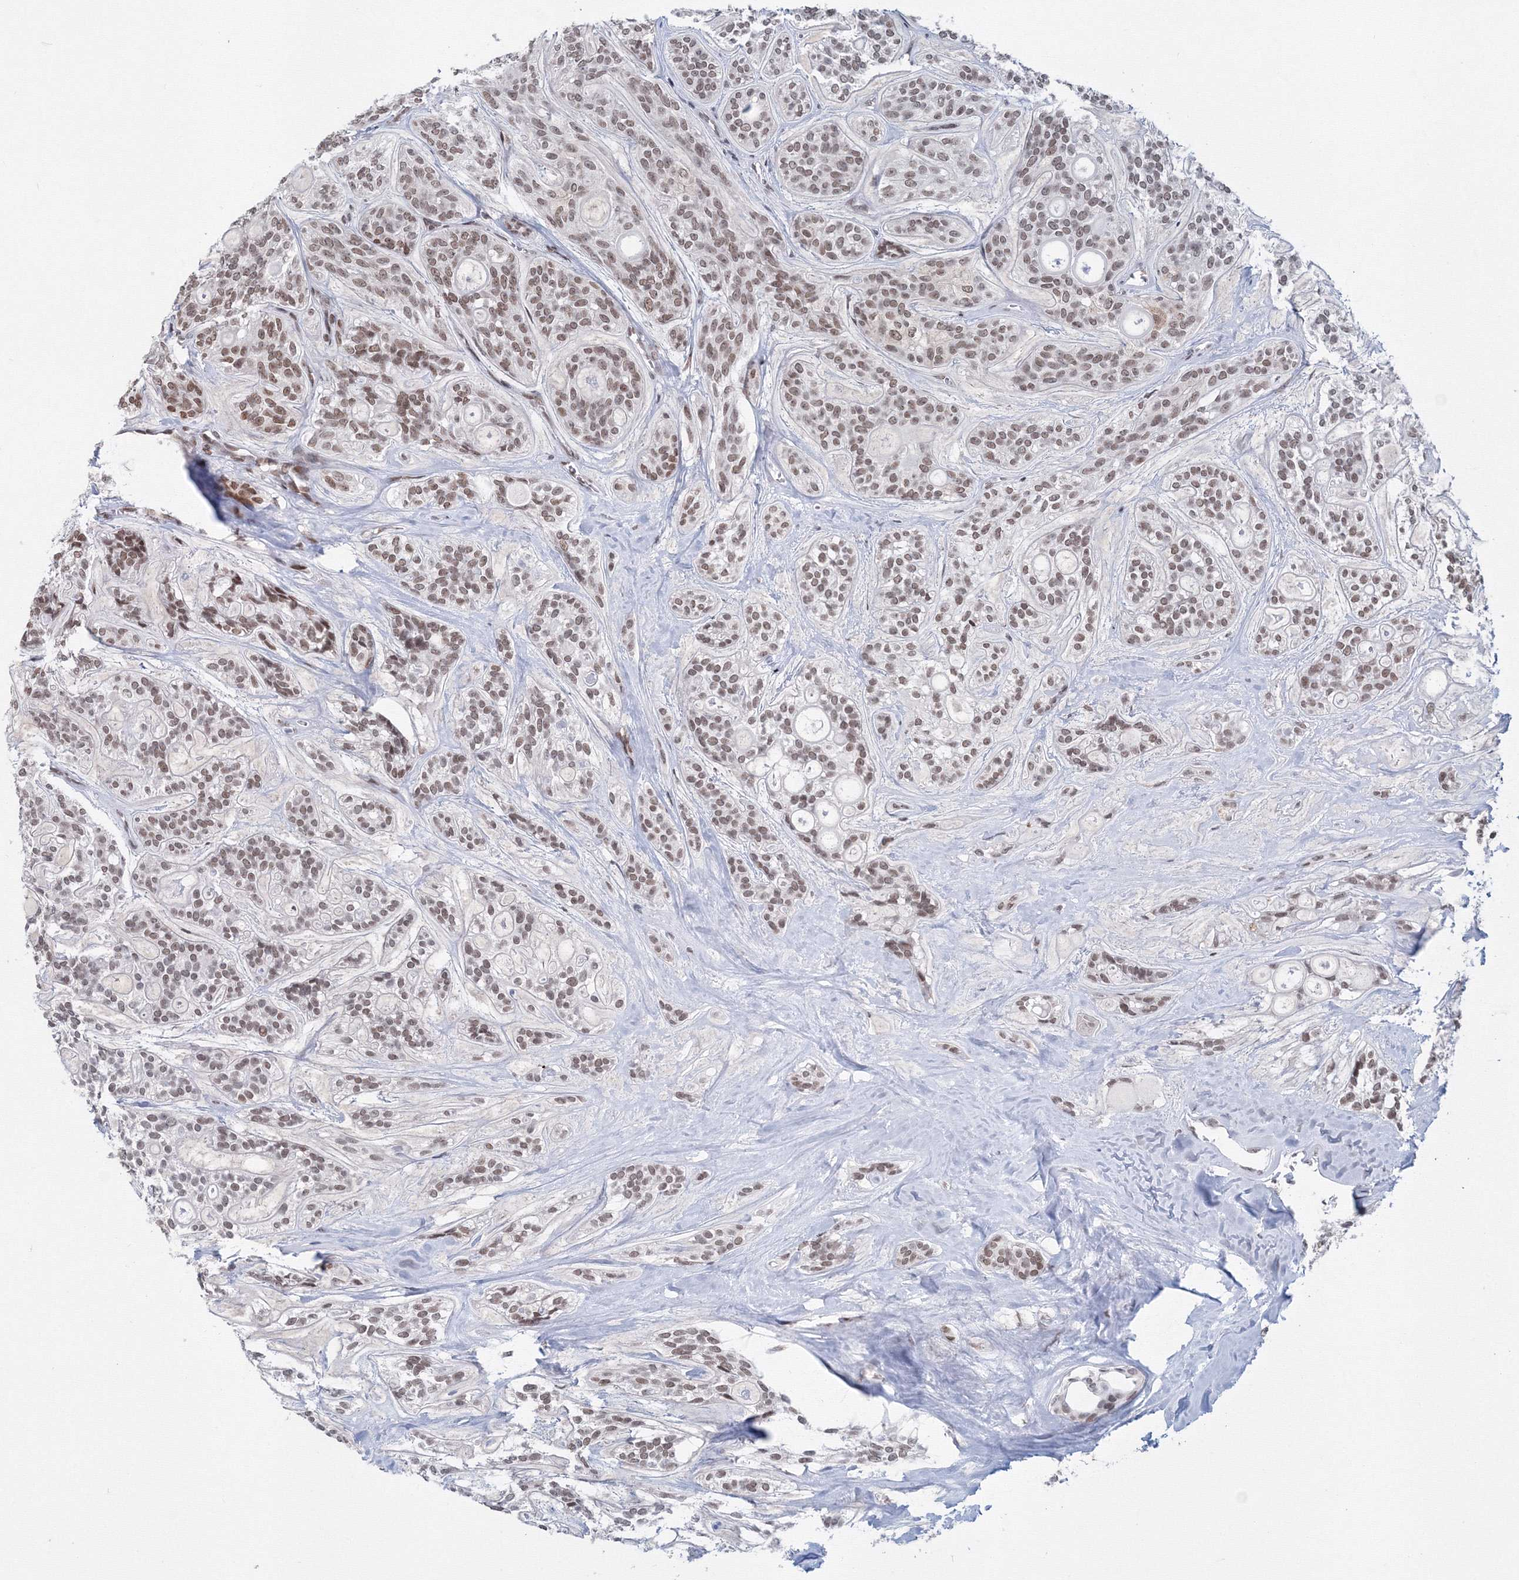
{"staining": {"intensity": "moderate", "quantity": ">75%", "location": "nuclear"}, "tissue": "head and neck cancer", "cell_type": "Tumor cells", "image_type": "cancer", "snomed": [{"axis": "morphology", "description": "Adenocarcinoma, NOS"}, {"axis": "topography", "description": "Head-Neck"}], "caption": "Head and neck cancer (adenocarcinoma) was stained to show a protein in brown. There is medium levels of moderate nuclear expression in approximately >75% of tumor cells.", "gene": "SF3B6", "patient": {"sex": "male", "age": 66}}